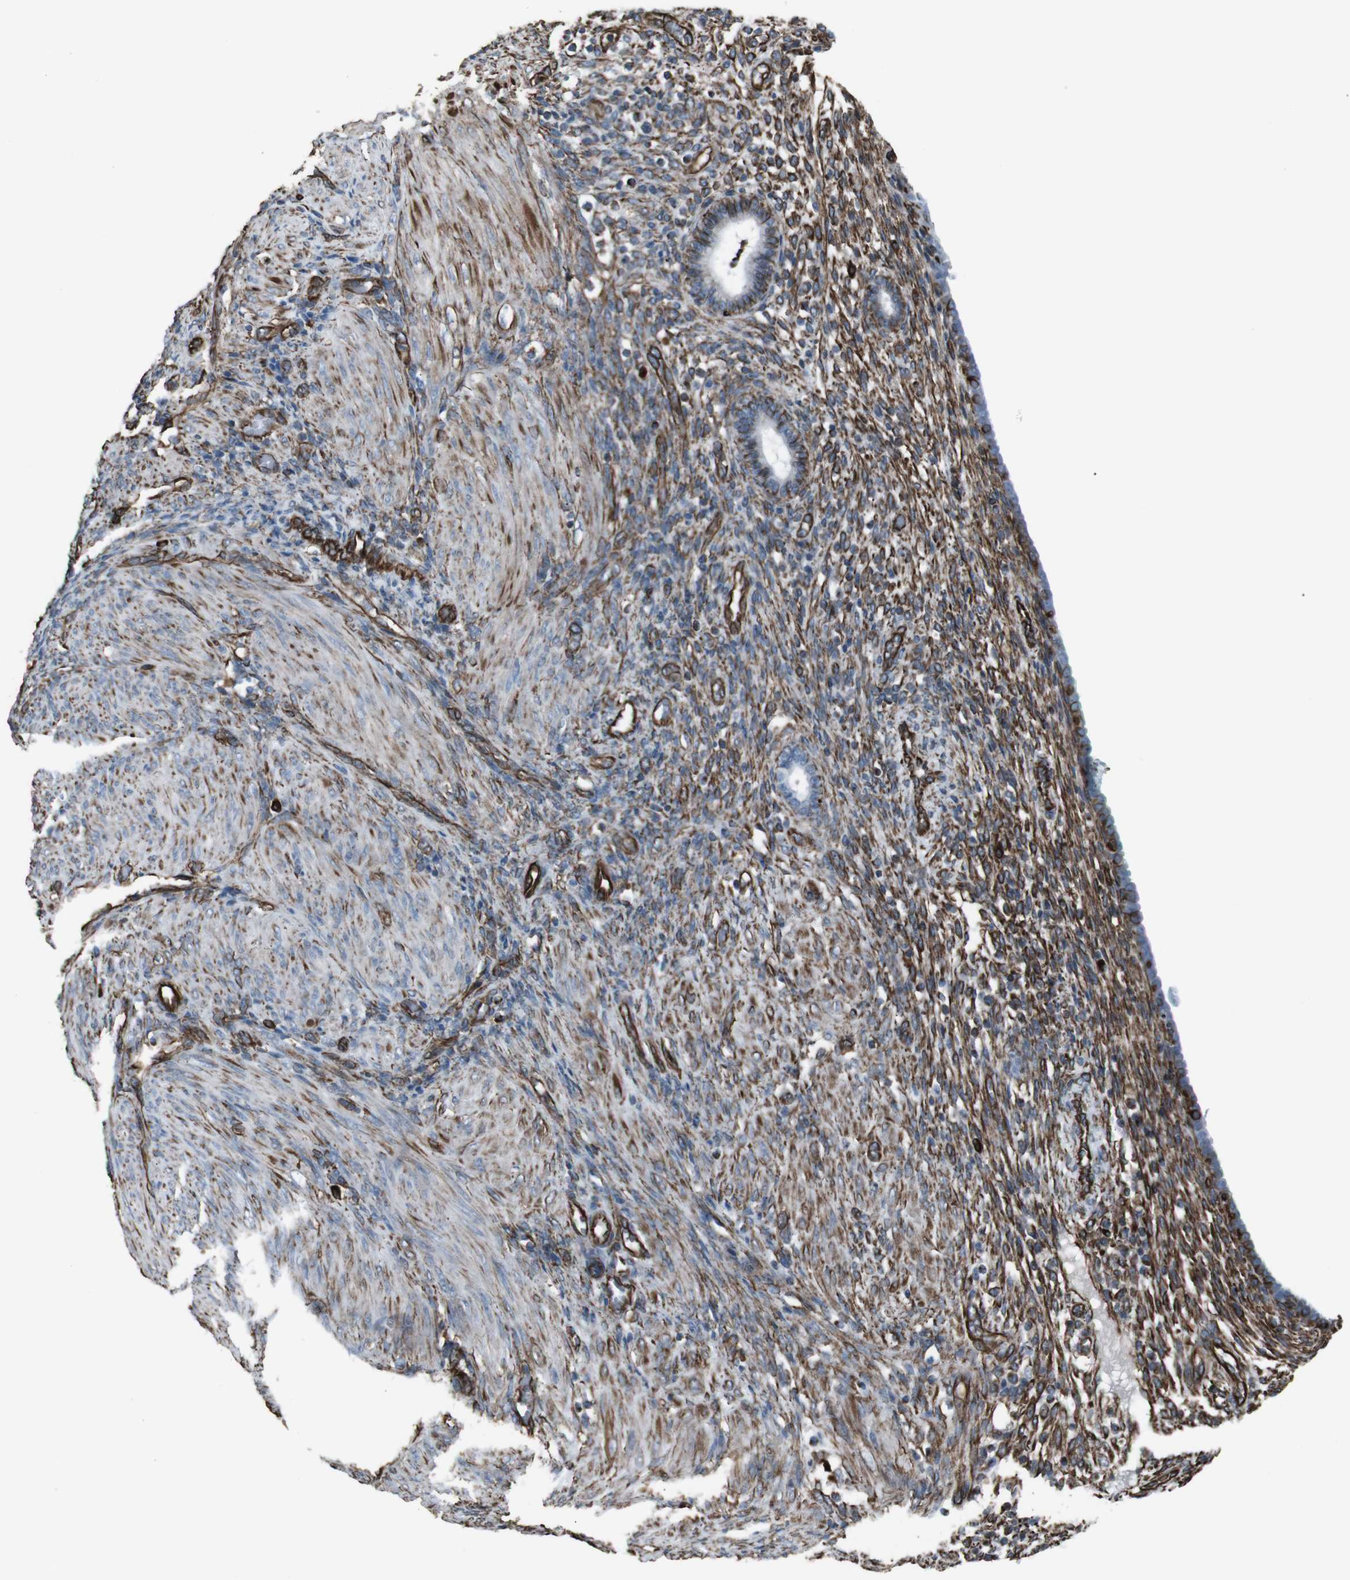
{"staining": {"intensity": "moderate", "quantity": "25%-75%", "location": "cytoplasmic/membranous"}, "tissue": "endometrium", "cell_type": "Cells in endometrial stroma", "image_type": "normal", "snomed": [{"axis": "morphology", "description": "Normal tissue, NOS"}, {"axis": "topography", "description": "Endometrium"}], "caption": "Immunohistochemistry (IHC) photomicrograph of unremarkable endometrium: endometrium stained using immunohistochemistry shows medium levels of moderate protein expression localized specifically in the cytoplasmic/membranous of cells in endometrial stroma, appearing as a cytoplasmic/membranous brown color.", "gene": "ZDHHC6", "patient": {"sex": "female", "age": 72}}